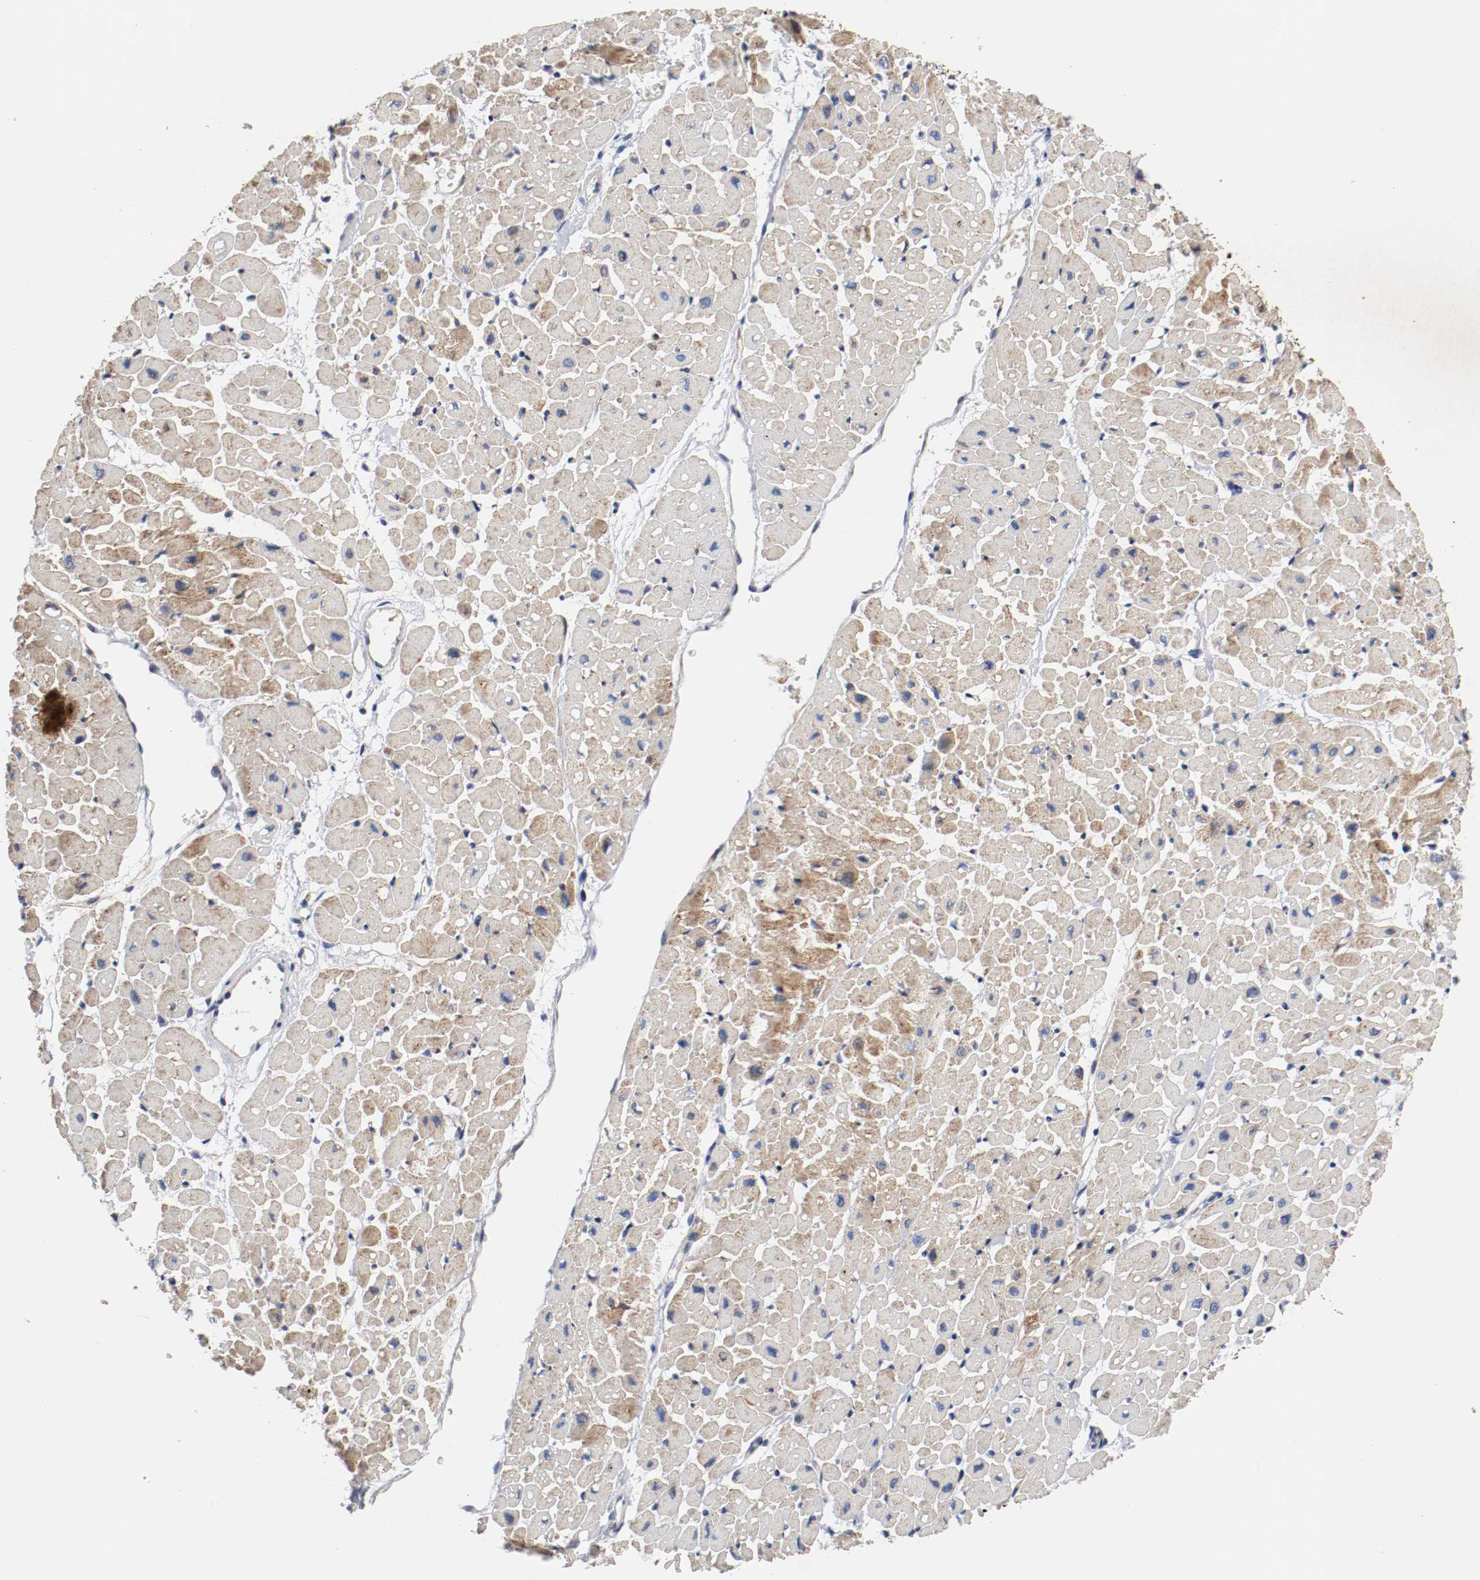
{"staining": {"intensity": "moderate", "quantity": ">75%", "location": "cytoplasmic/membranous"}, "tissue": "heart muscle", "cell_type": "Cardiomyocytes", "image_type": "normal", "snomed": [{"axis": "morphology", "description": "Normal tissue, NOS"}, {"axis": "topography", "description": "Heart"}], "caption": "DAB (3,3'-diaminobenzidine) immunohistochemical staining of benign heart muscle demonstrates moderate cytoplasmic/membranous protein staining in approximately >75% of cardiomyocytes. The protein is stained brown, and the nuclei are stained in blue (DAB IHC with brightfield microscopy, high magnification).", "gene": "TUBD1", "patient": {"sex": "male", "age": 45}}